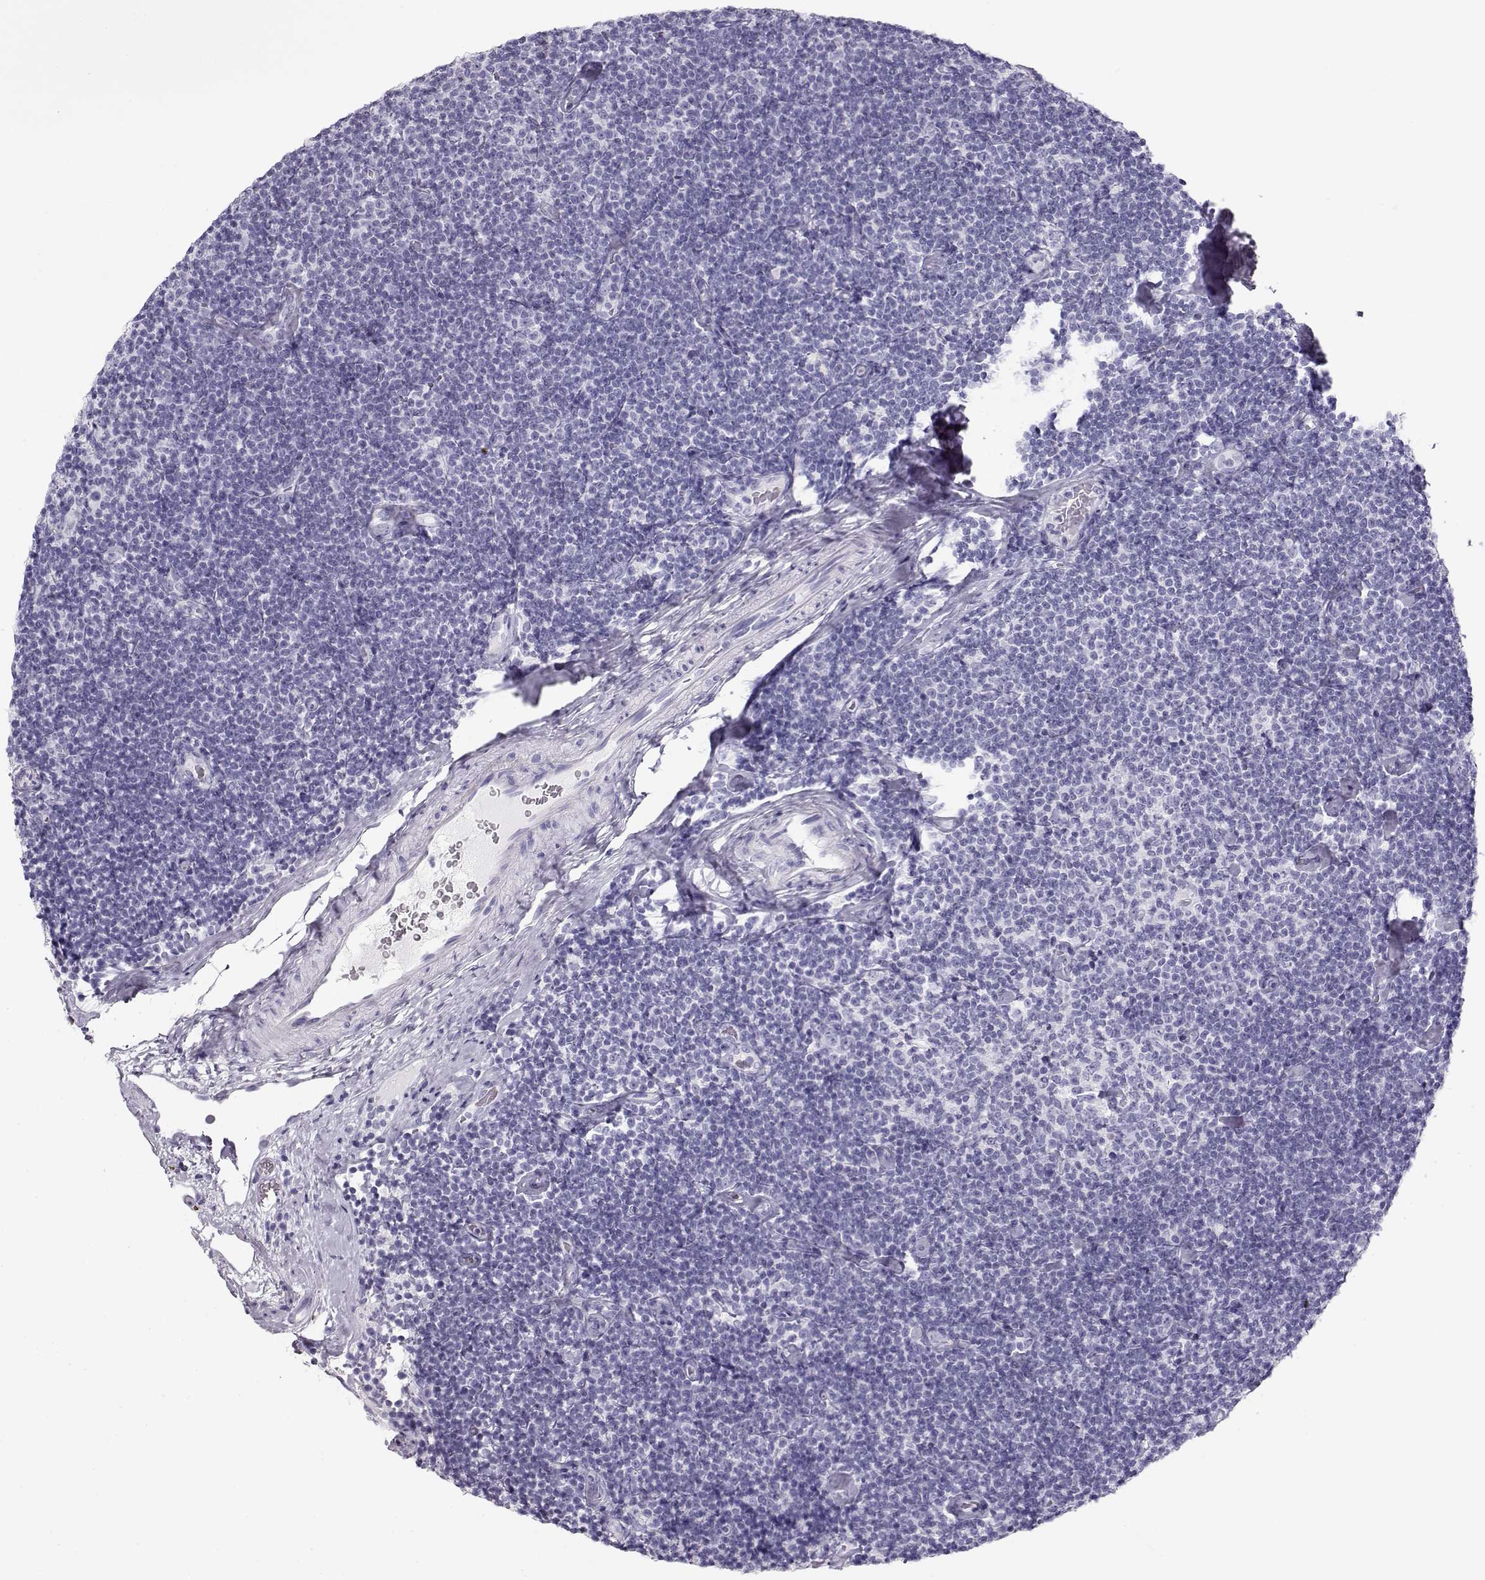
{"staining": {"intensity": "negative", "quantity": "none", "location": "none"}, "tissue": "lymphoma", "cell_type": "Tumor cells", "image_type": "cancer", "snomed": [{"axis": "morphology", "description": "Malignant lymphoma, non-Hodgkin's type, Low grade"}, {"axis": "topography", "description": "Lymph node"}], "caption": "The photomicrograph demonstrates no significant positivity in tumor cells of lymphoma.", "gene": "TKTL1", "patient": {"sex": "male", "age": 81}}